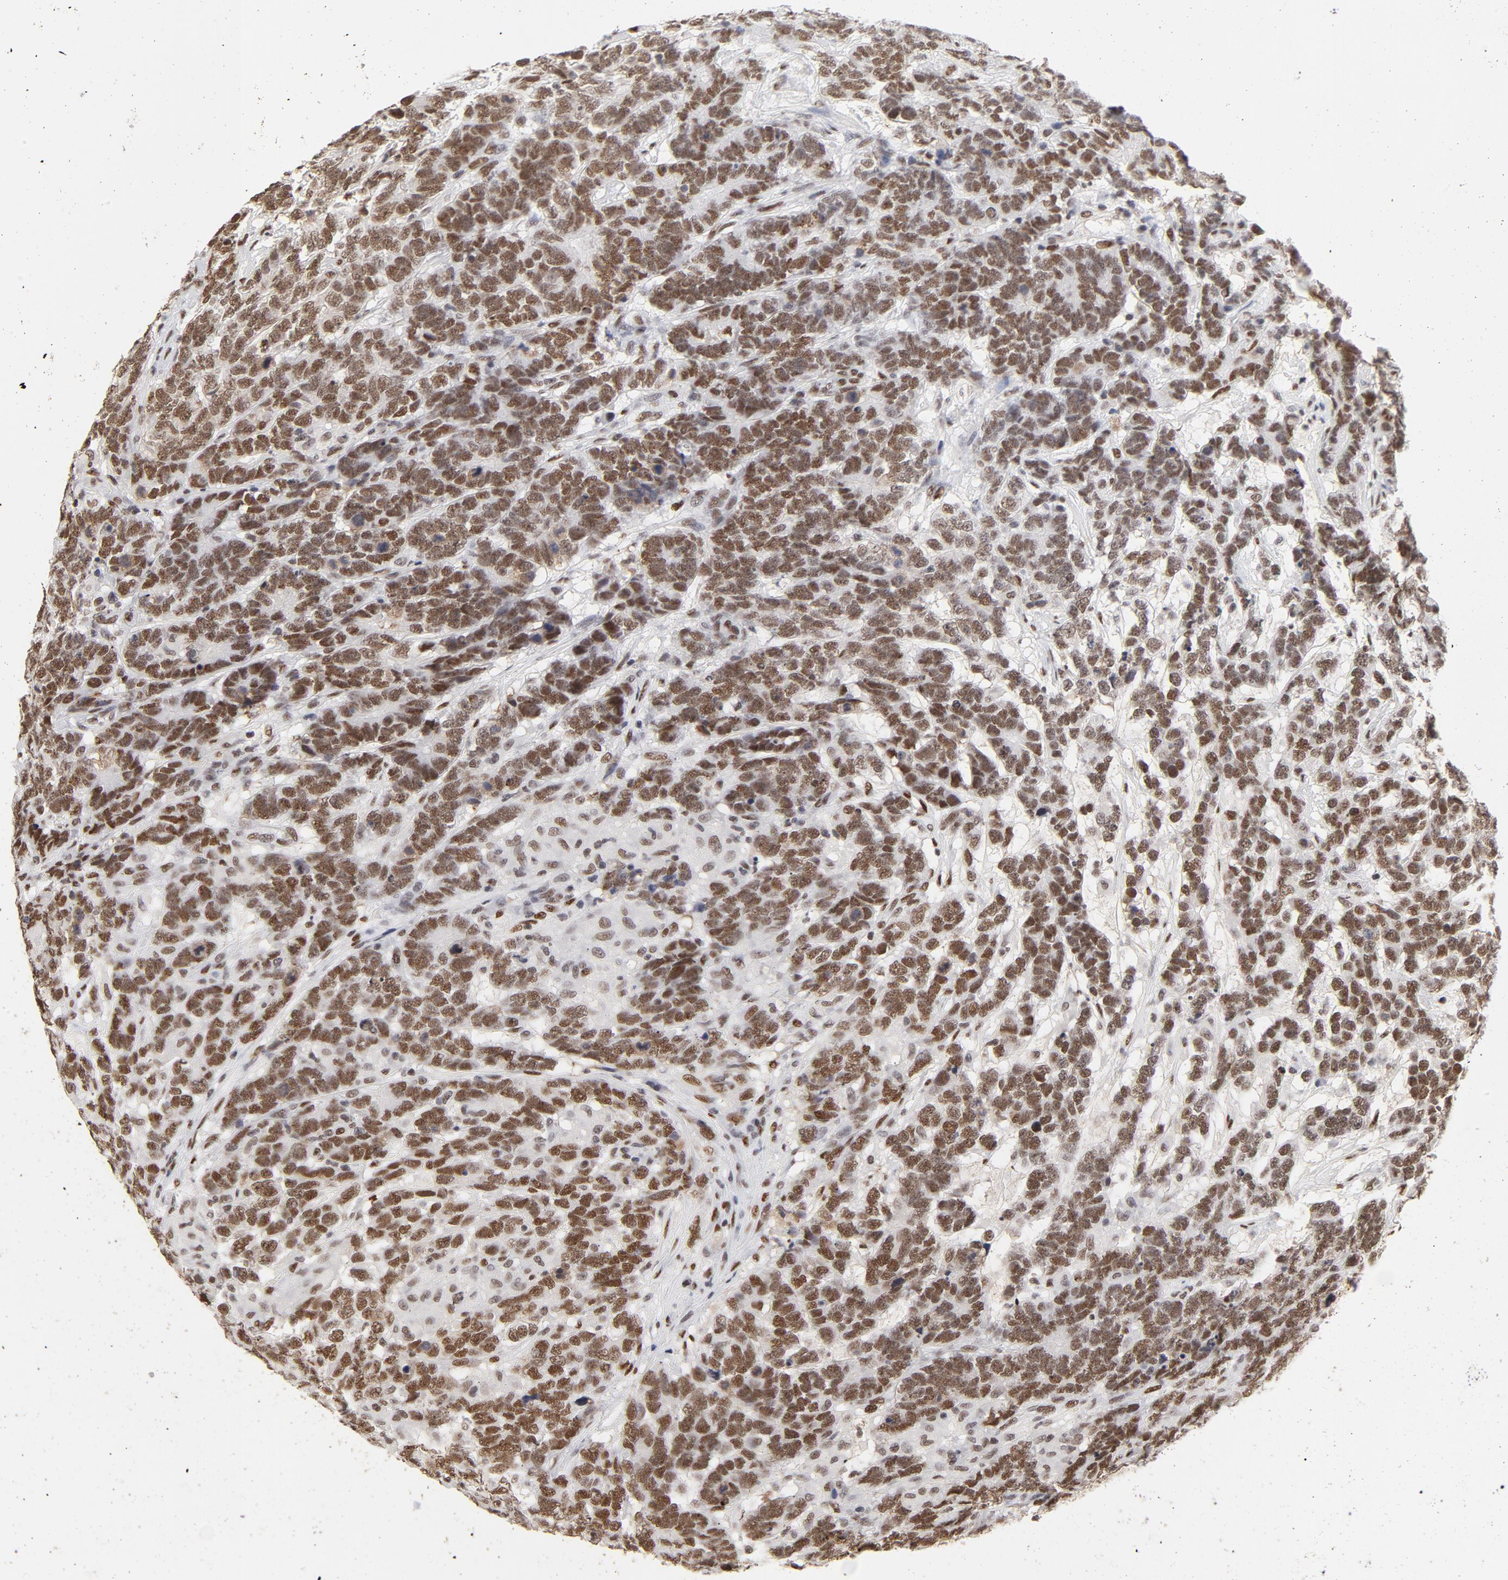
{"staining": {"intensity": "moderate", "quantity": ">75%", "location": "nuclear"}, "tissue": "testis cancer", "cell_type": "Tumor cells", "image_type": "cancer", "snomed": [{"axis": "morphology", "description": "Carcinoma, Embryonal, NOS"}, {"axis": "topography", "description": "Testis"}], "caption": "DAB immunohistochemical staining of testis embryonal carcinoma reveals moderate nuclear protein expression in approximately >75% of tumor cells.", "gene": "TP53BP1", "patient": {"sex": "male", "age": 26}}